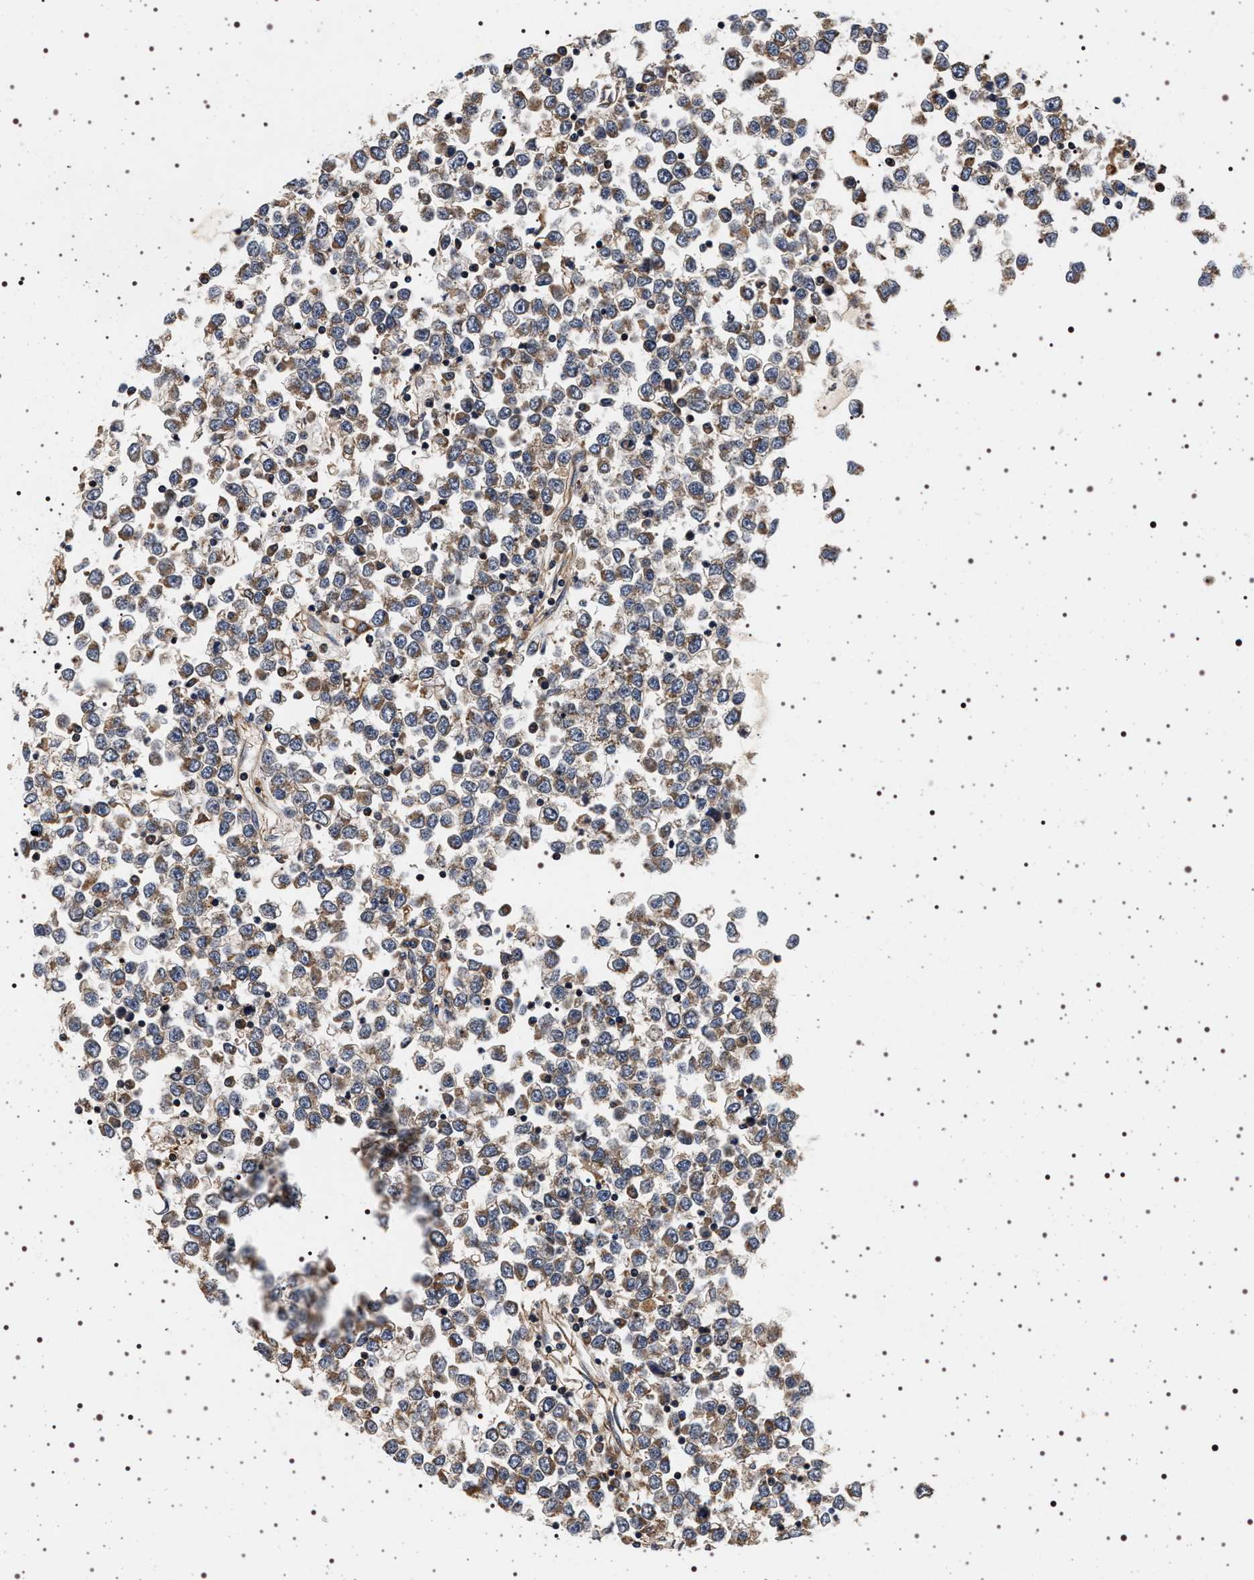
{"staining": {"intensity": "weak", "quantity": ">75%", "location": "cytoplasmic/membranous"}, "tissue": "testis cancer", "cell_type": "Tumor cells", "image_type": "cancer", "snomed": [{"axis": "morphology", "description": "Seminoma, NOS"}, {"axis": "topography", "description": "Testis"}], "caption": "Immunohistochemistry (IHC) micrograph of neoplastic tissue: testis cancer (seminoma) stained using IHC reveals low levels of weak protein expression localized specifically in the cytoplasmic/membranous of tumor cells, appearing as a cytoplasmic/membranous brown color.", "gene": "DCBLD2", "patient": {"sex": "male", "age": 65}}